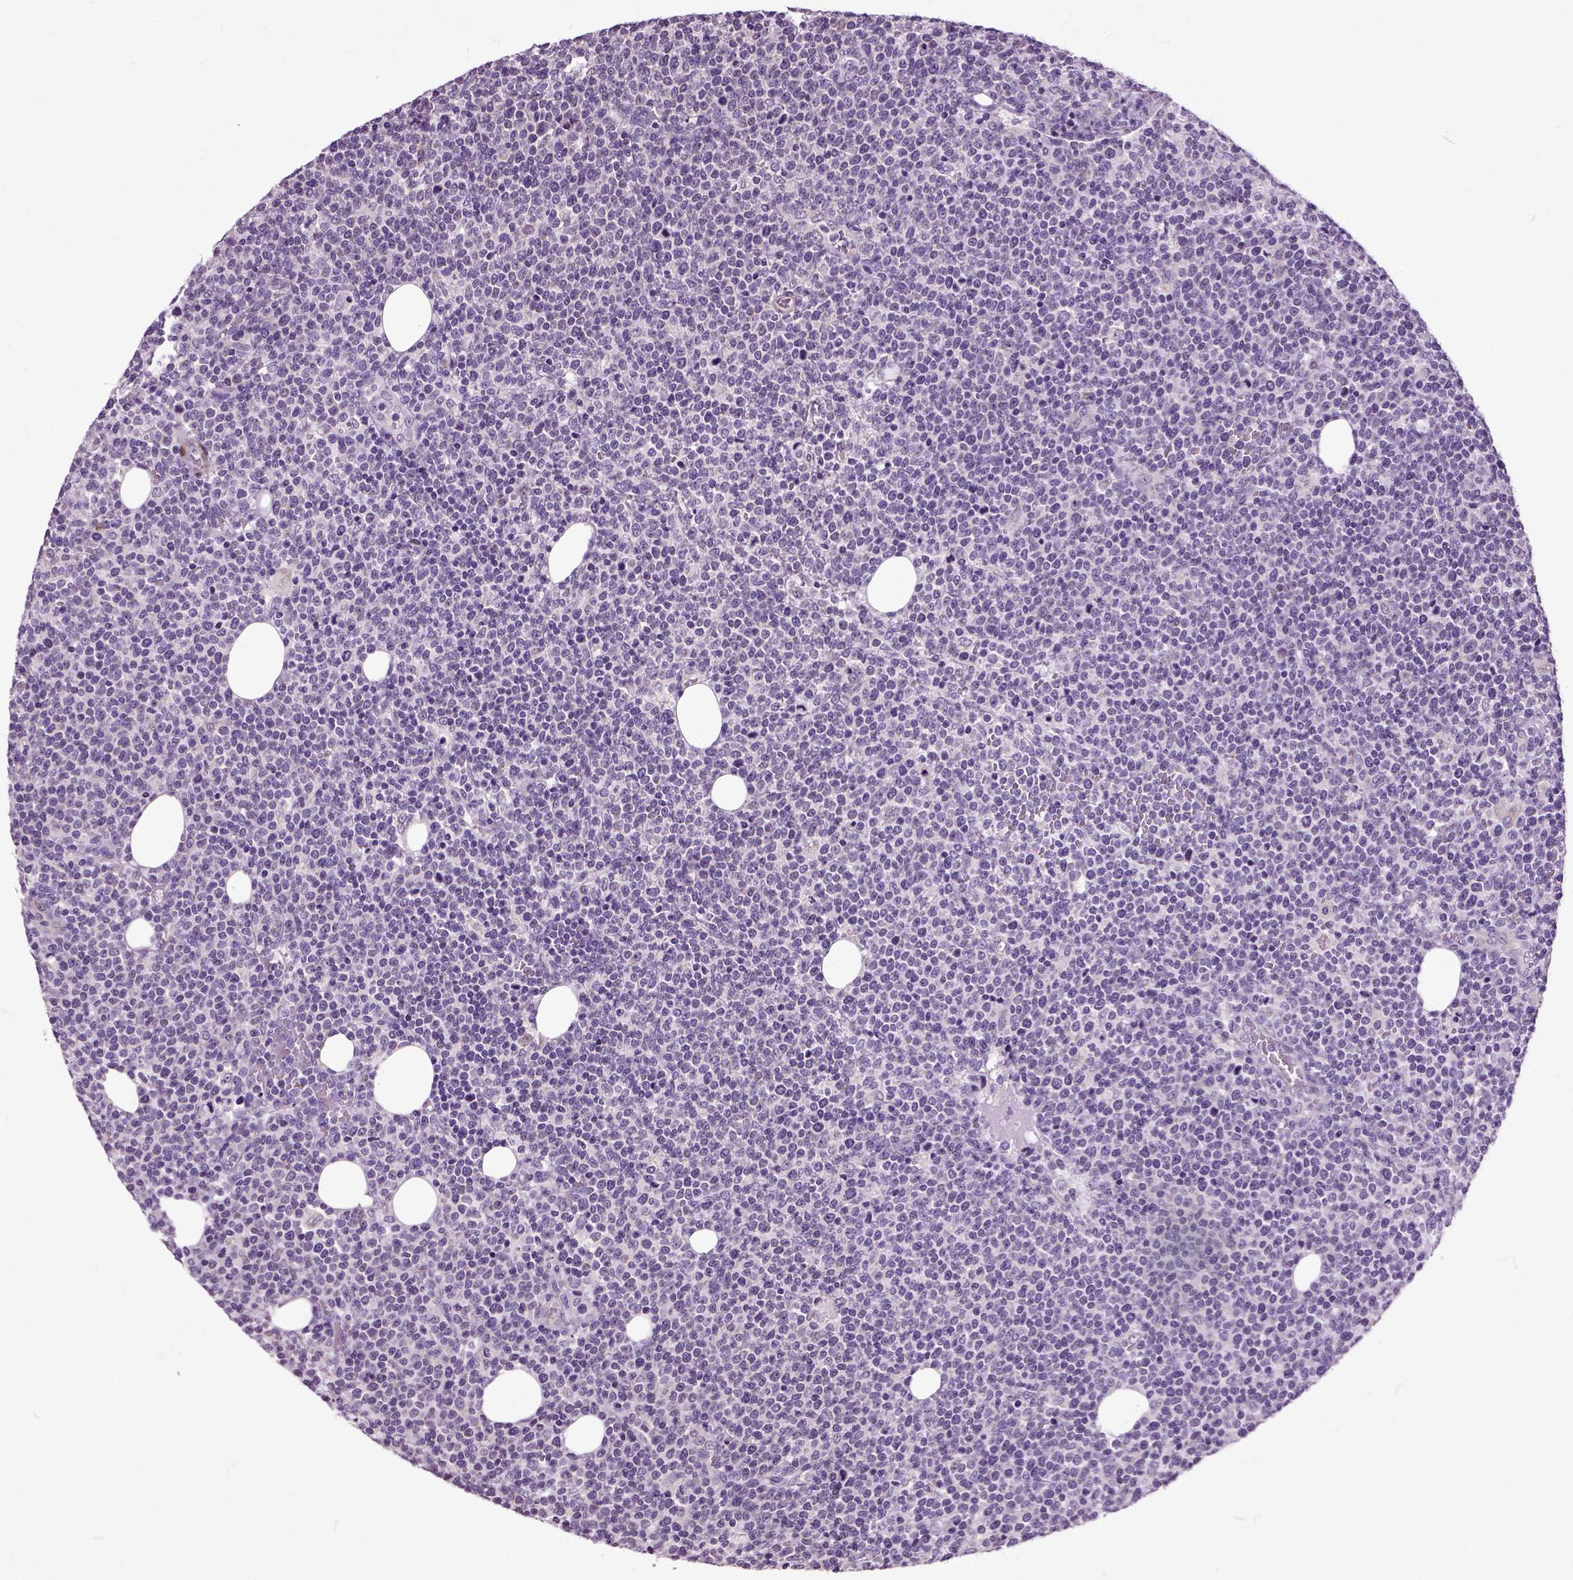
{"staining": {"intensity": "negative", "quantity": "none", "location": "none"}, "tissue": "lymphoma", "cell_type": "Tumor cells", "image_type": "cancer", "snomed": [{"axis": "morphology", "description": "Malignant lymphoma, non-Hodgkin's type, High grade"}, {"axis": "topography", "description": "Lymph node"}], "caption": "This is a histopathology image of immunohistochemistry staining of lymphoma, which shows no staining in tumor cells.", "gene": "HSPA2", "patient": {"sex": "male", "age": 61}}